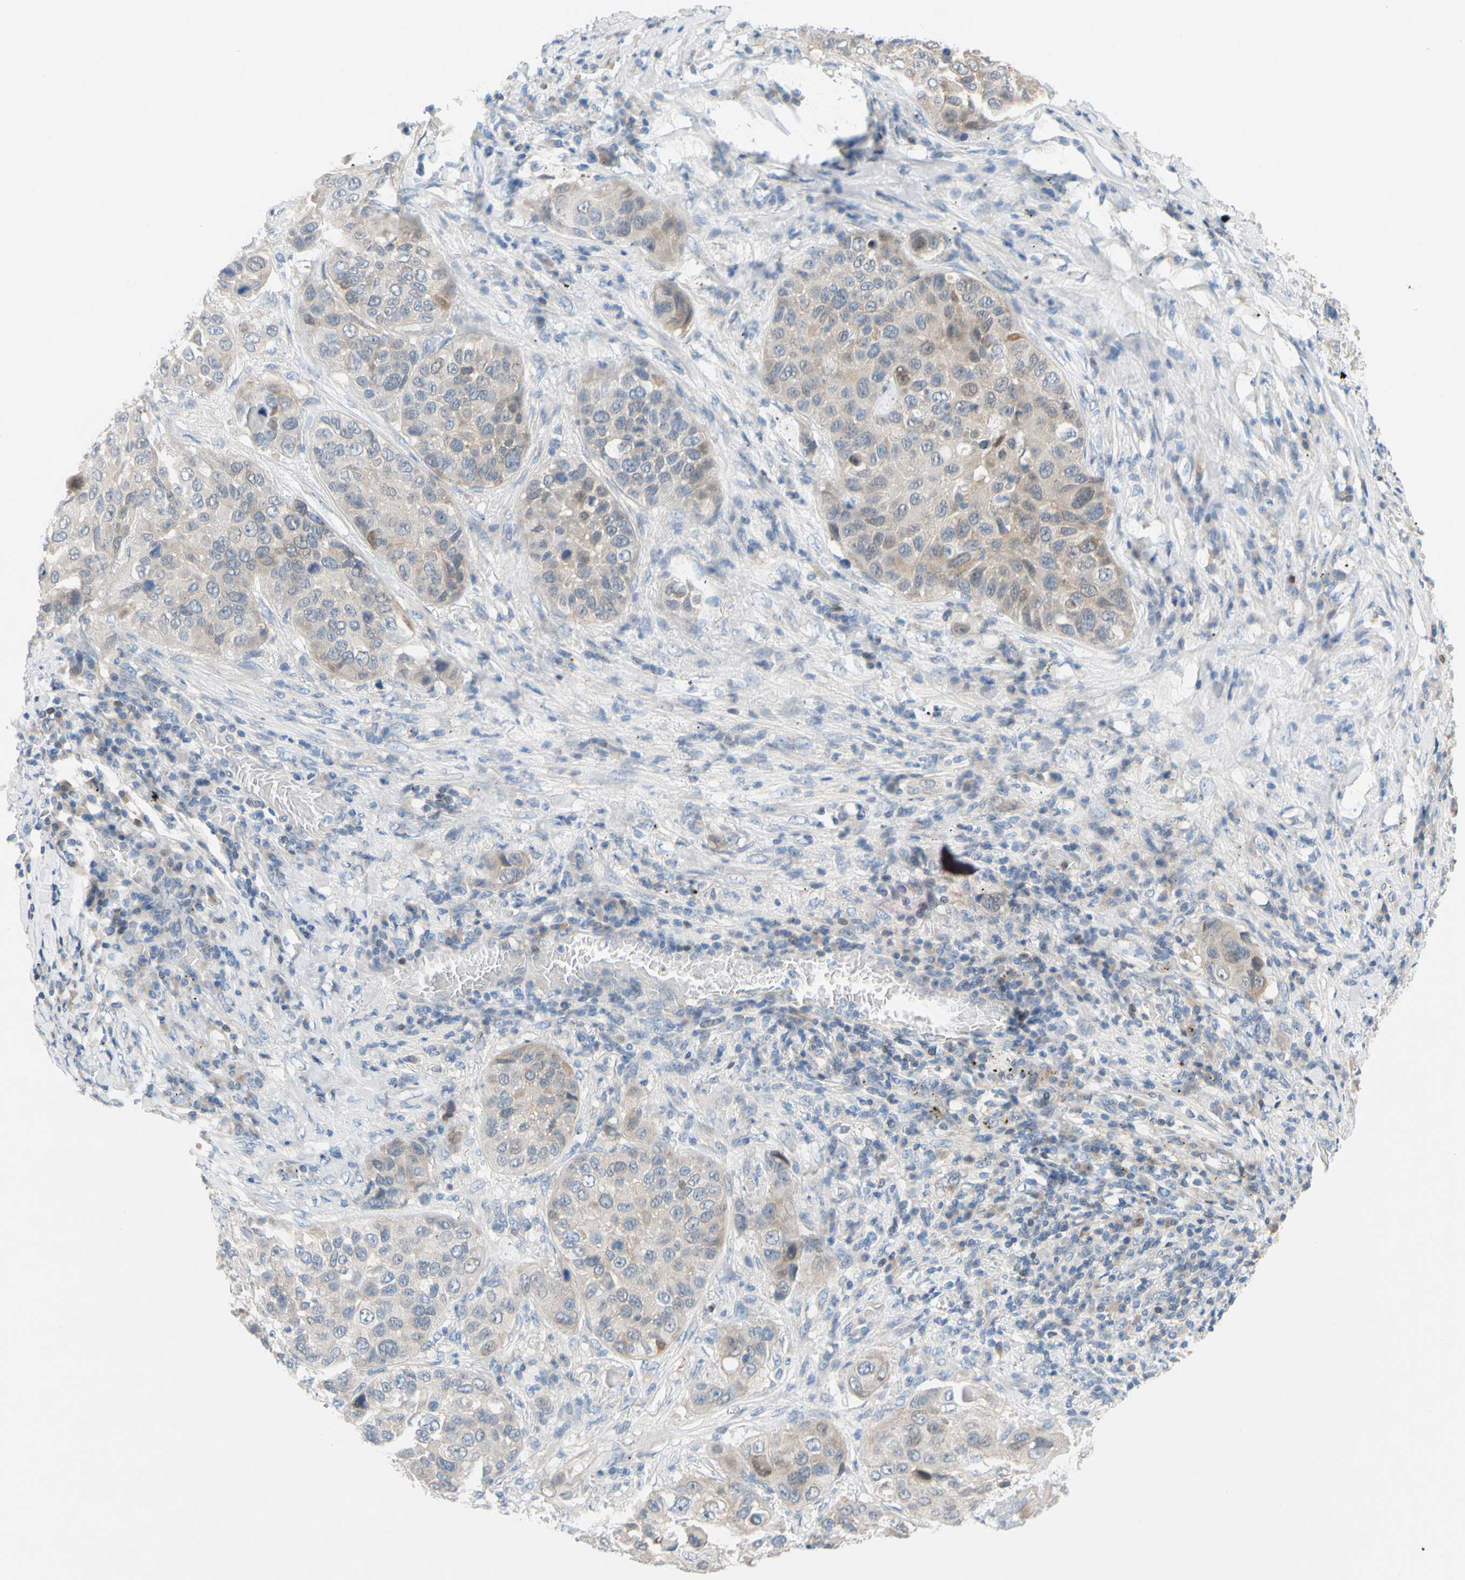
{"staining": {"intensity": "weak", "quantity": "25%-75%", "location": "cytoplasmic/membranous"}, "tissue": "lung cancer", "cell_type": "Tumor cells", "image_type": "cancer", "snomed": [{"axis": "morphology", "description": "Squamous cell carcinoma, NOS"}, {"axis": "topography", "description": "Lung"}], "caption": "Weak cytoplasmic/membranous expression is appreciated in about 25%-75% of tumor cells in lung cancer (squamous cell carcinoma). (IHC, brightfield microscopy, high magnification).", "gene": "ZNF132", "patient": {"sex": "male", "age": 57}}